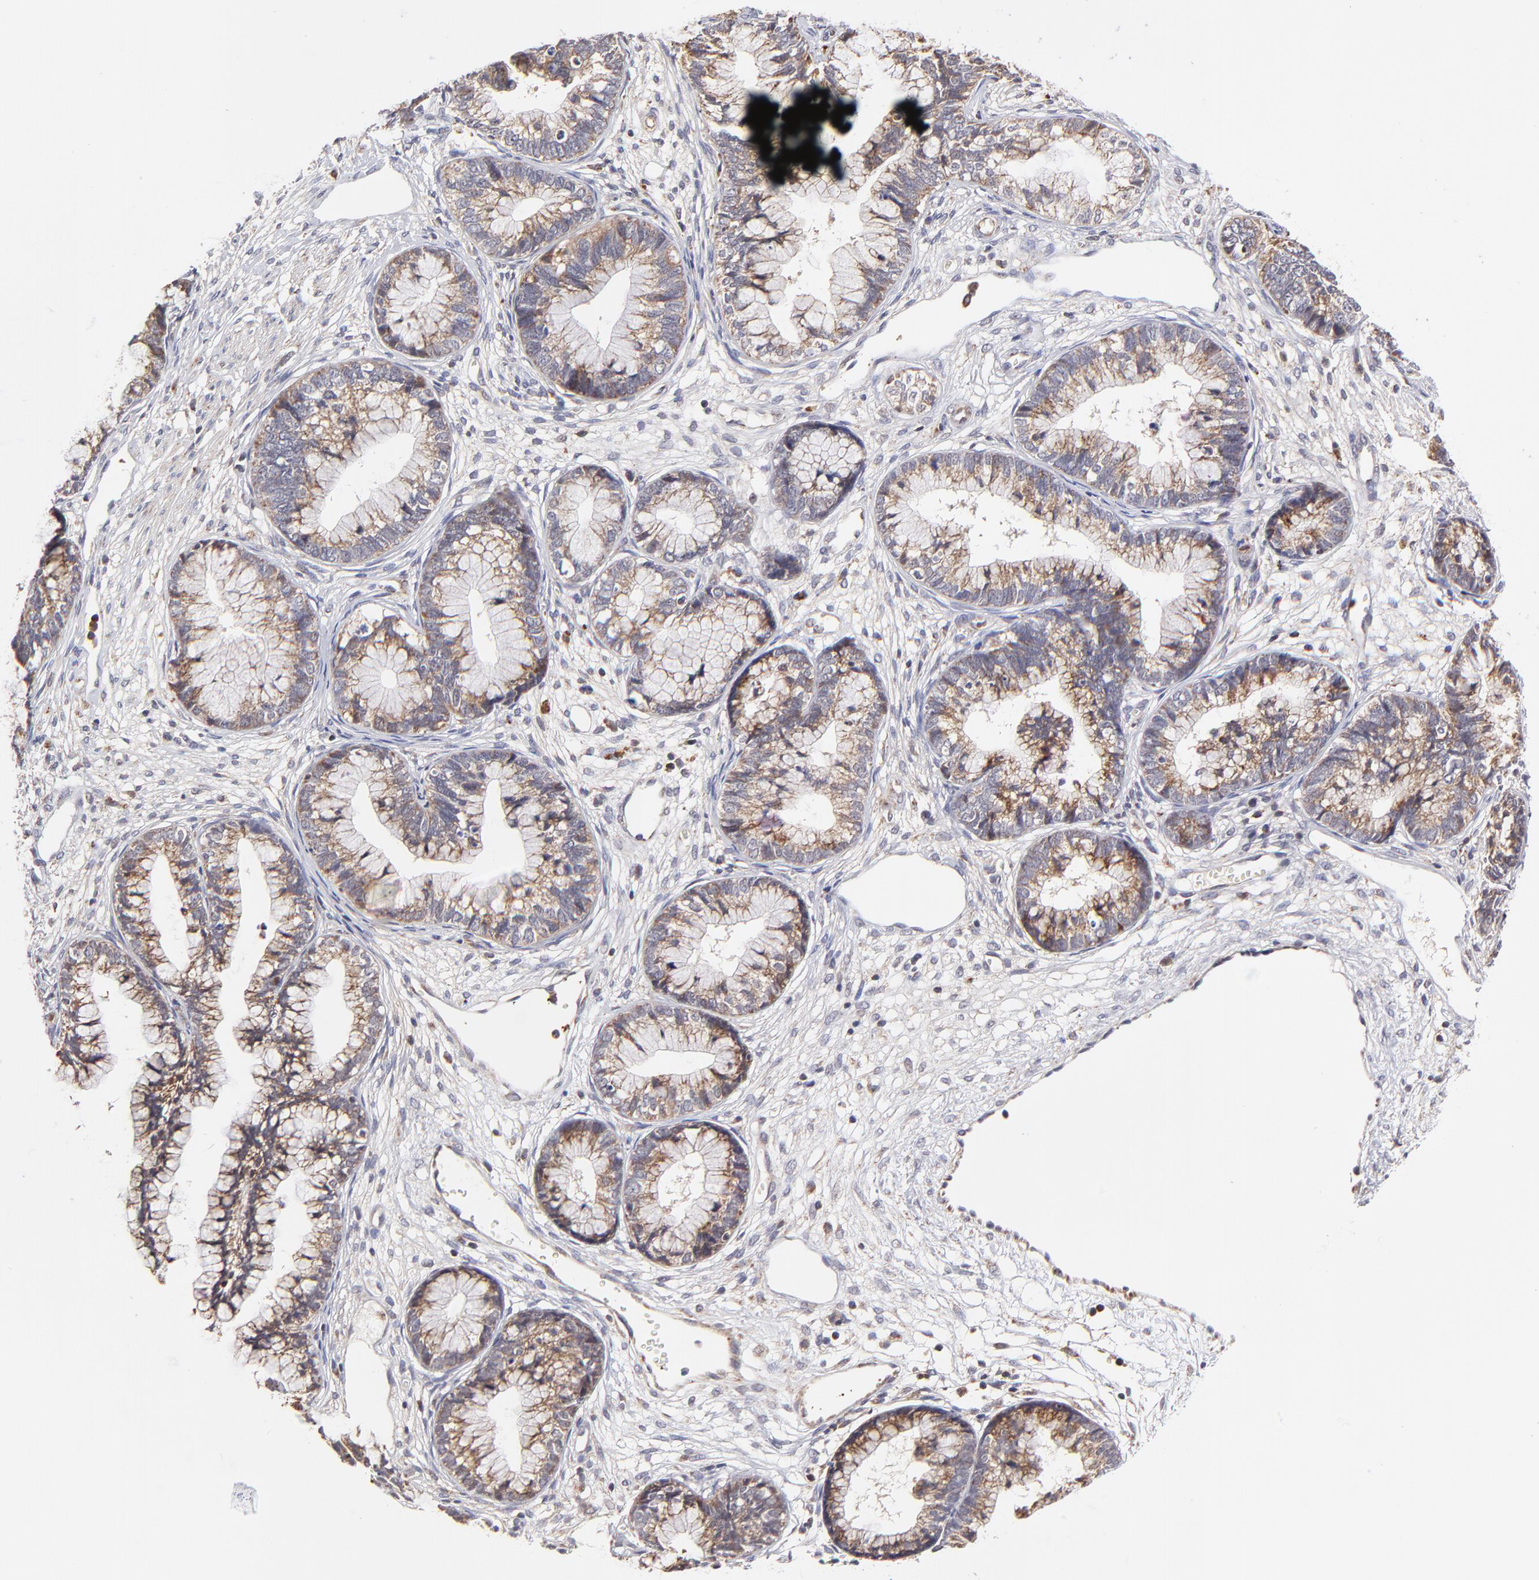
{"staining": {"intensity": "weak", "quantity": ">75%", "location": "cytoplasmic/membranous"}, "tissue": "cervical cancer", "cell_type": "Tumor cells", "image_type": "cancer", "snomed": [{"axis": "morphology", "description": "Adenocarcinoma, NOS"}, {"axis": "topography", "description": "Cervix"}], "caption": "Immunohistochemistry of human cervical adenocarcinoma reveals low levels of weak cytoplasmic/membranous expression in about >75% of tumor cells.", "gene": "MAP2K7", "patient": {"sex": "female", "age": 44}}